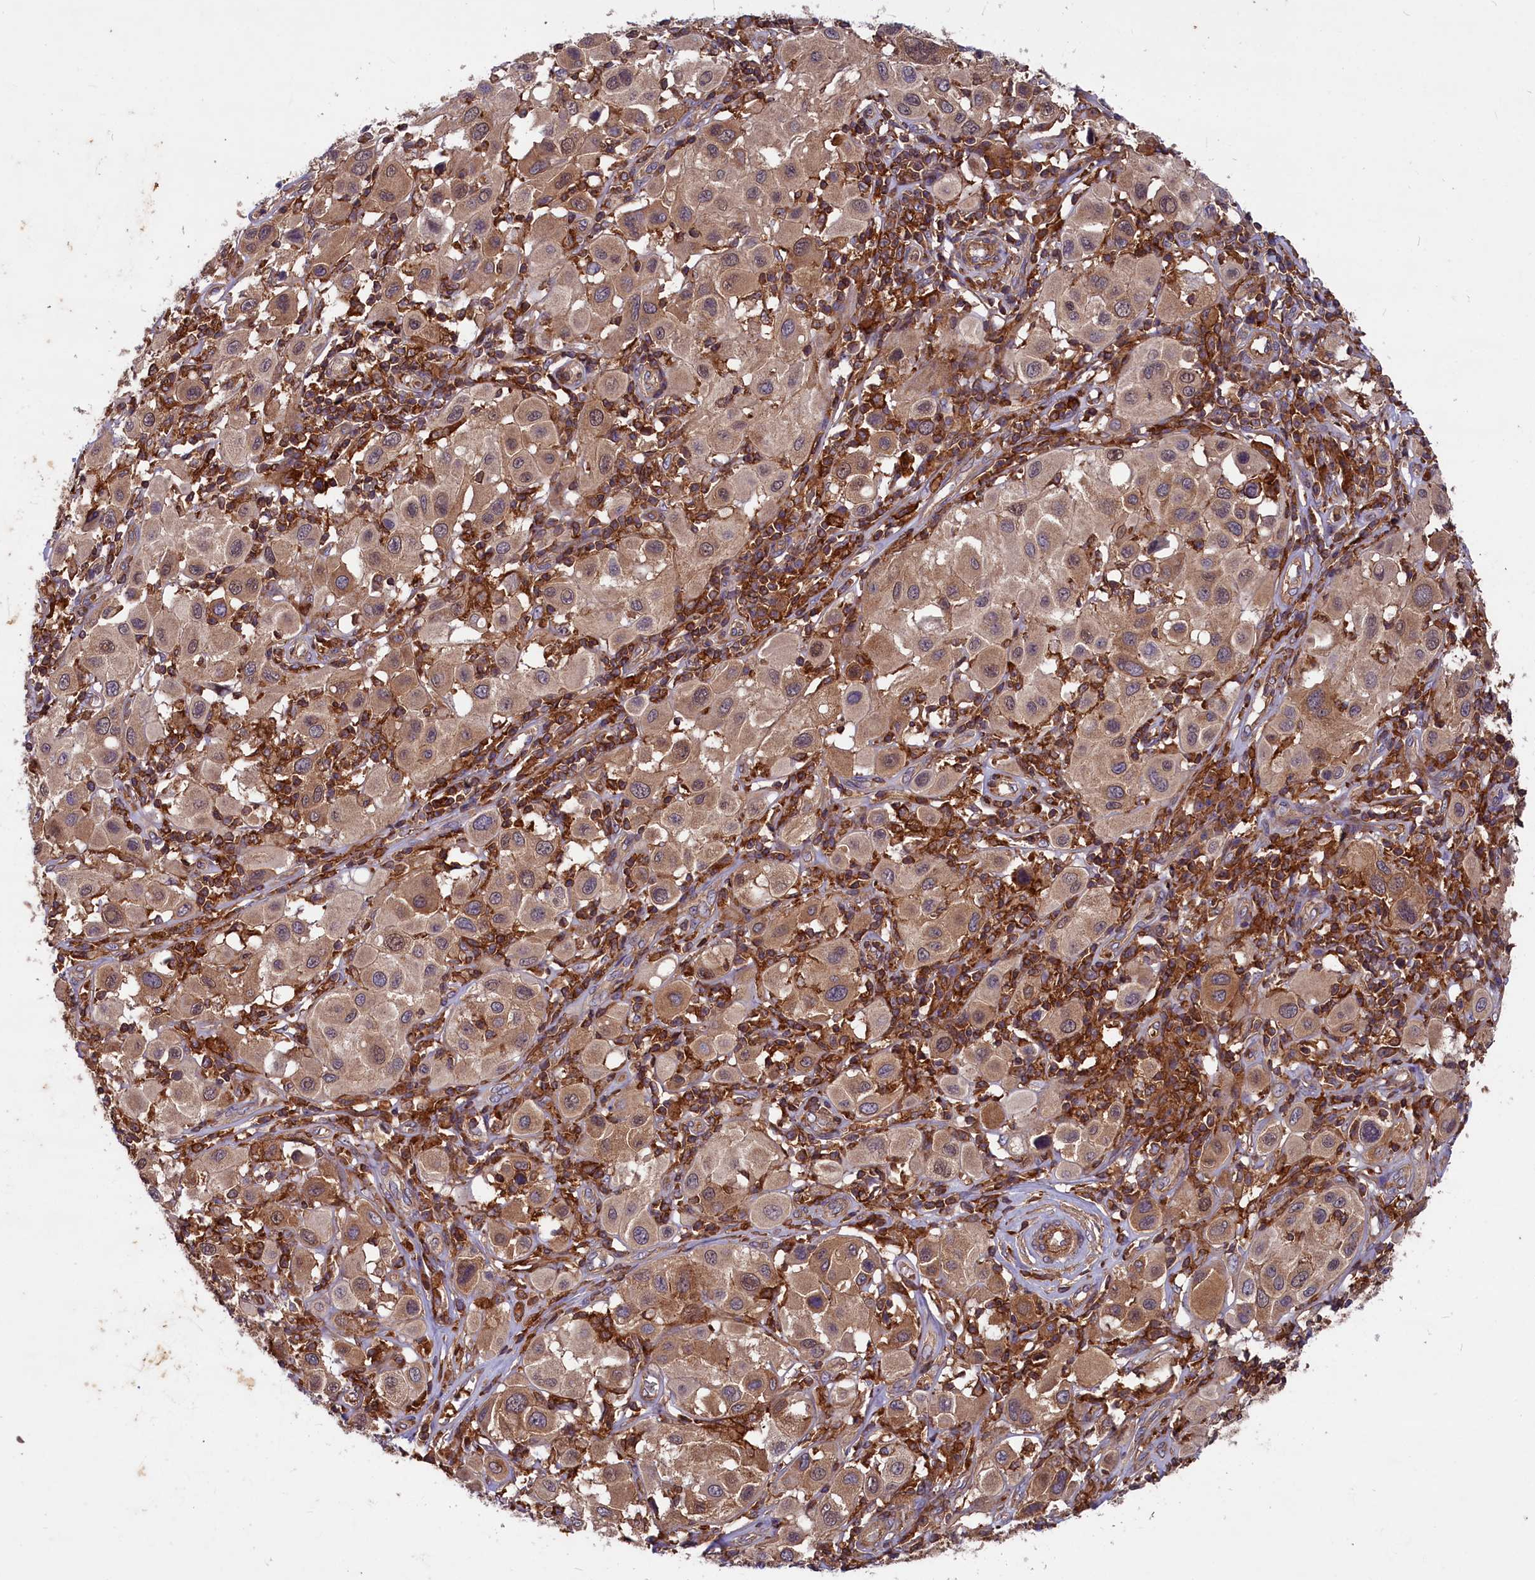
{"staining": {"intensity": "moderate", "quantity": ">75%", "location": "cytoplasmic/membranous,nuclear"}, "tissue": "melanoma", "cell_type": "Tumor cells", "image_type": "cancer", "snomed": [{"axis": "morphology", "description": "Malignant melanoma, Metastatic site"}, {"axis": "topography", "description": "Skin"}], "caption": "IHC staining of malignant melanoma (metastatic site), which shows medium levels of moderate cytoplasmic/membranous and nuclear expression in approximately >75% of tumor cells indicating moderate cytoplasmic/membranous and nuclear protein expression. The staining was performed using DAB (brown) for protein detection and nuclei were counterstained in hematoxylin (blue).", "gene": "MYO9B", "patient": {"sex": "male", "age": 41}}